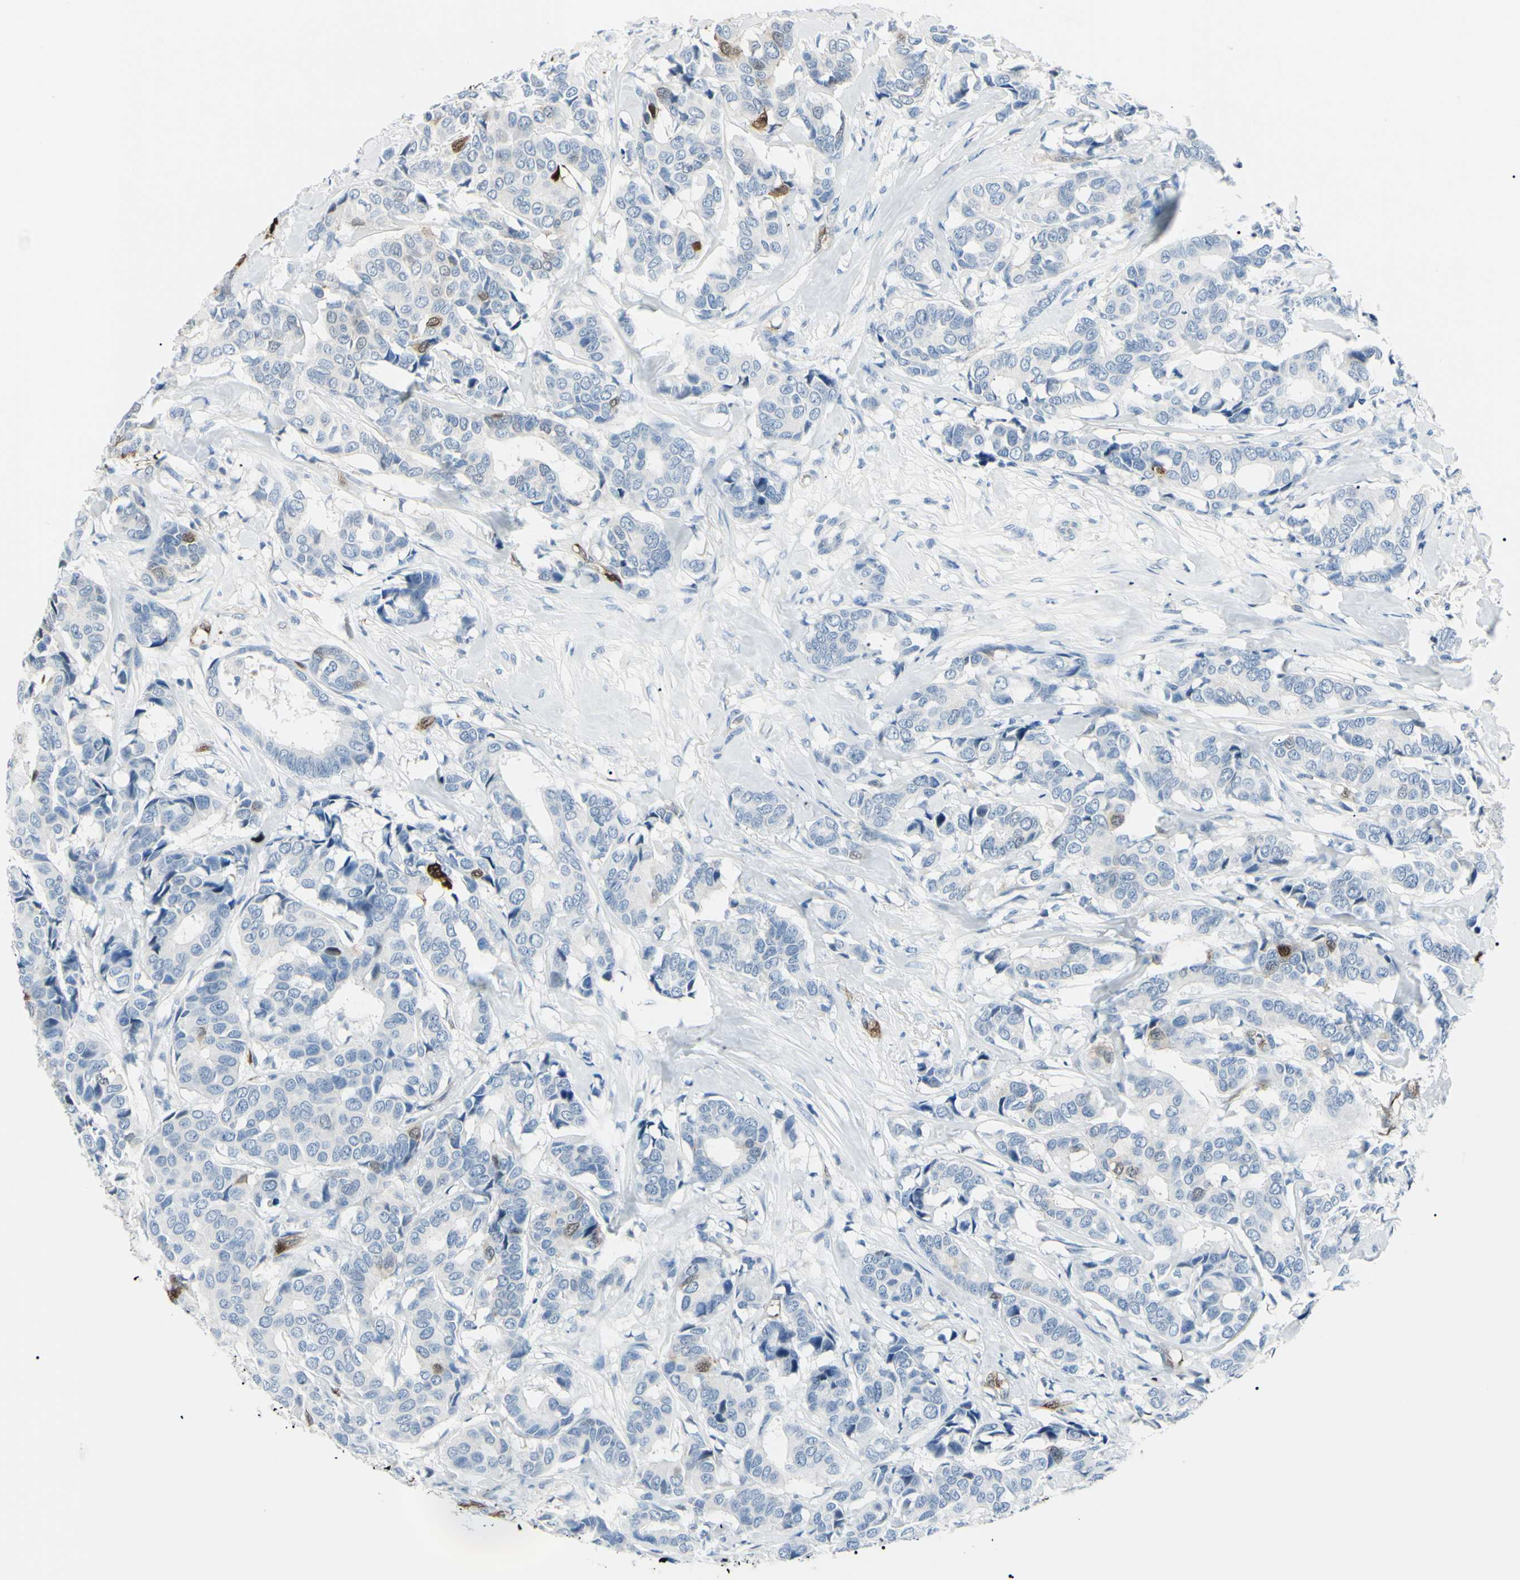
{"staining": {"intensity": "strong", "quantity": "<25%", "location": "cytoplasmic/membranous"}, "tissue": "breast cancer", "cell_type": "Tumor cells", "image_type": "cancer", "snomed": [{"axis": "morphology", "description": "Duct carcinoma"}, {"axis": "topography", "description": "Breast"}], "caption": "Immunohistochemical staining of intraductal carcinoma (breast) shows medium levels of strong cytoplasmic/membranous staining in approximately <25% of tumor cells. The protein of interest is stained brown, and the nuclei are stained in blue (DAB IHC with brightfield microscopy, high magnification).", "gene": "CA2", "patient": {"sex": "female", "age": 87}}